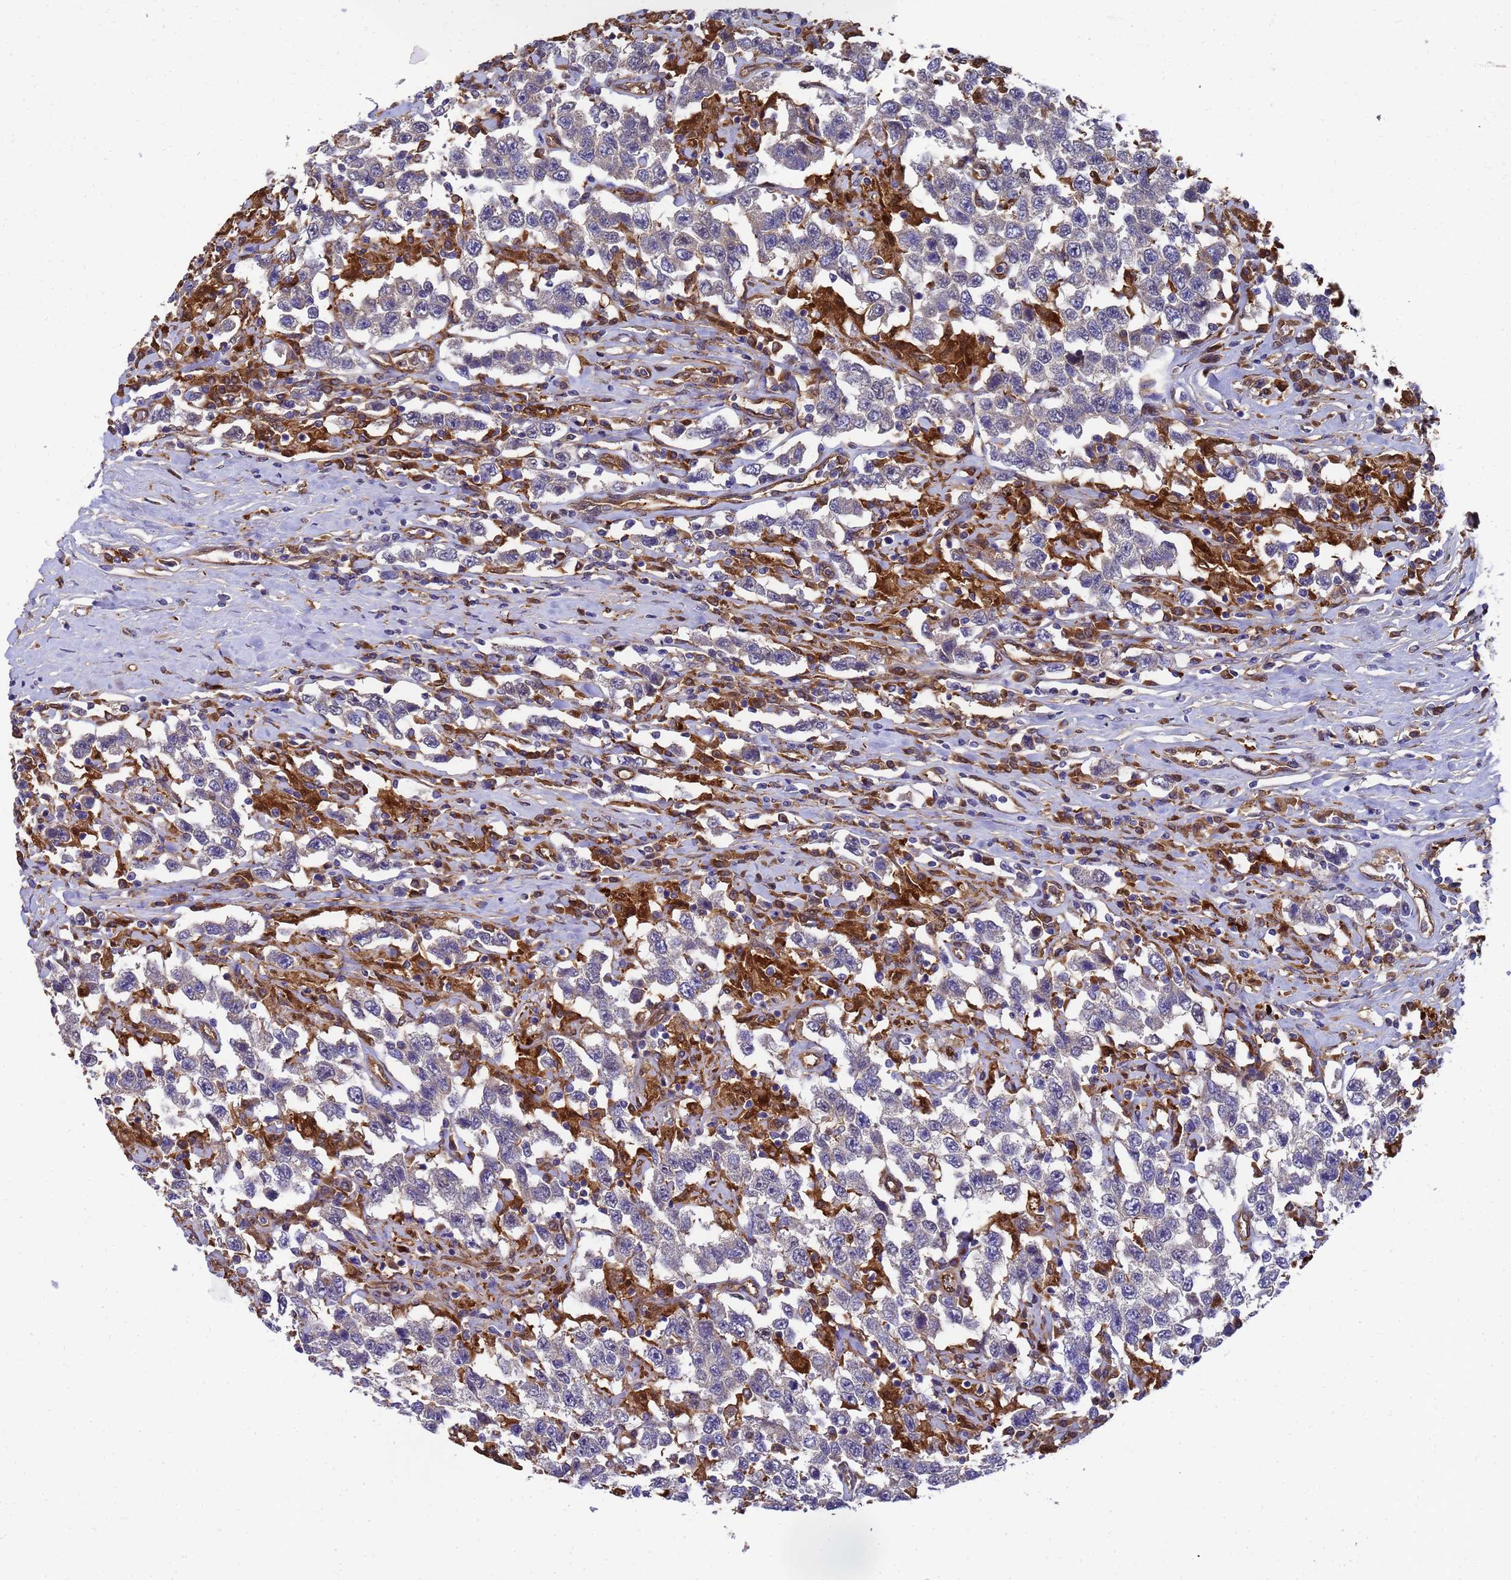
{"staining": {"intensity": "negative", "quantity": "none", "location": "none"}, "tissue": "testis cancer", "cell_type": "Tumor cells", "image_type": "cancer", "snomed": [{"axis": "morphology", "description": "Seminoma, NOS"}, {"axis": "topography", "description": "Testis"}], "caption": "Immunohistochemistry (IHC) histopathology image of human testis cancer (seminoma) stained for a protein (brown), which displays no positivity in tumor cells.", "gene": "SLC35E2B", "patient": {"sex": "male", "age": 41}}